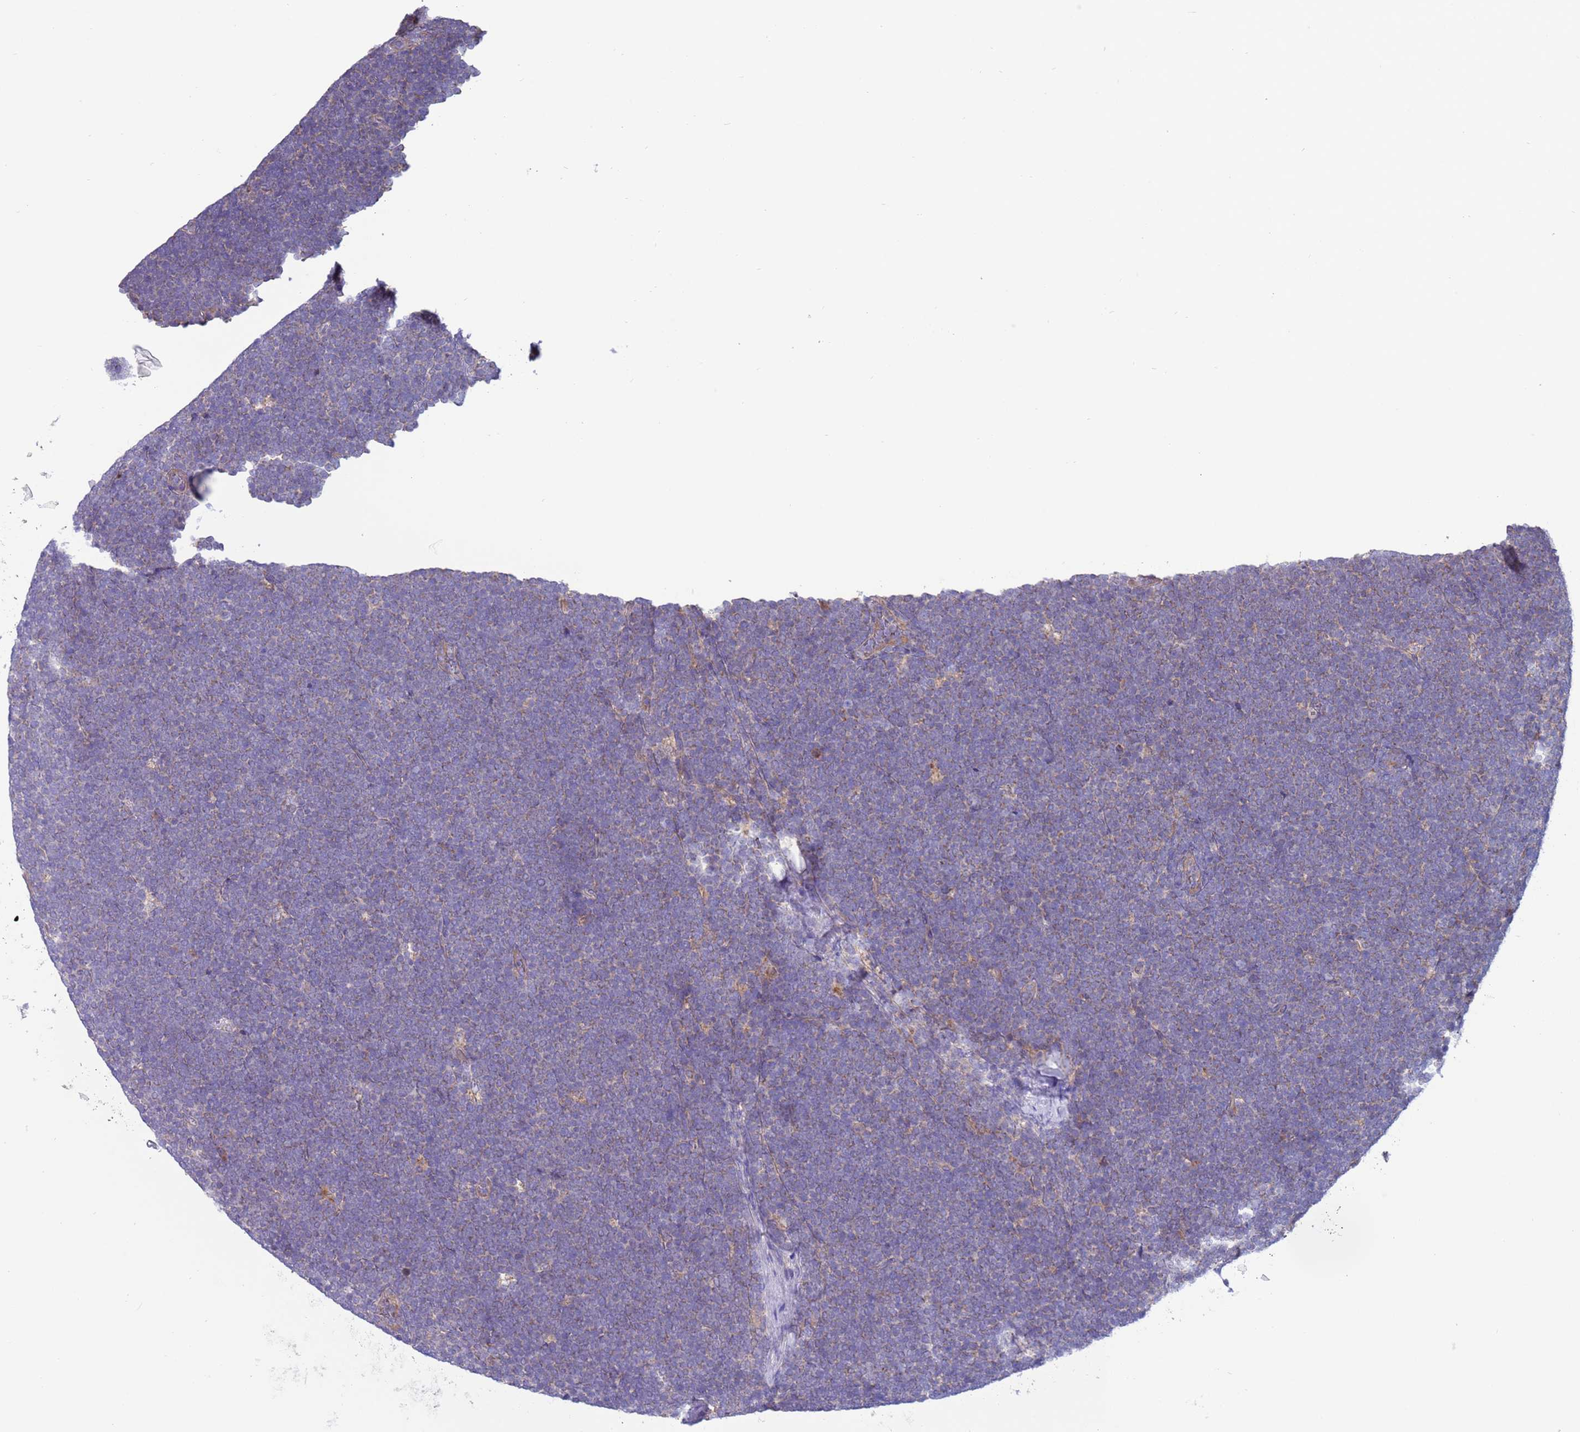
{"staining": {"intensity": "weak", "quantity": "<25%", "location": "cytoplasmic/membranous"}, "tissue": "lymphoma", "cell_type": "Tumor cells", "image_type": "cancer", "snomed": [{"axis": "morphology", "description": "Malignant lymphoma, non-Hodgkin's type, High grade"}, {"axis": "topography", "description": "Lymph node"}], "caption": "Protein analysis of lymphoma displays no significant expression in tumor cells.", "gene": "UQCRQ", "patient": {"sex": "male", "age": 13}}